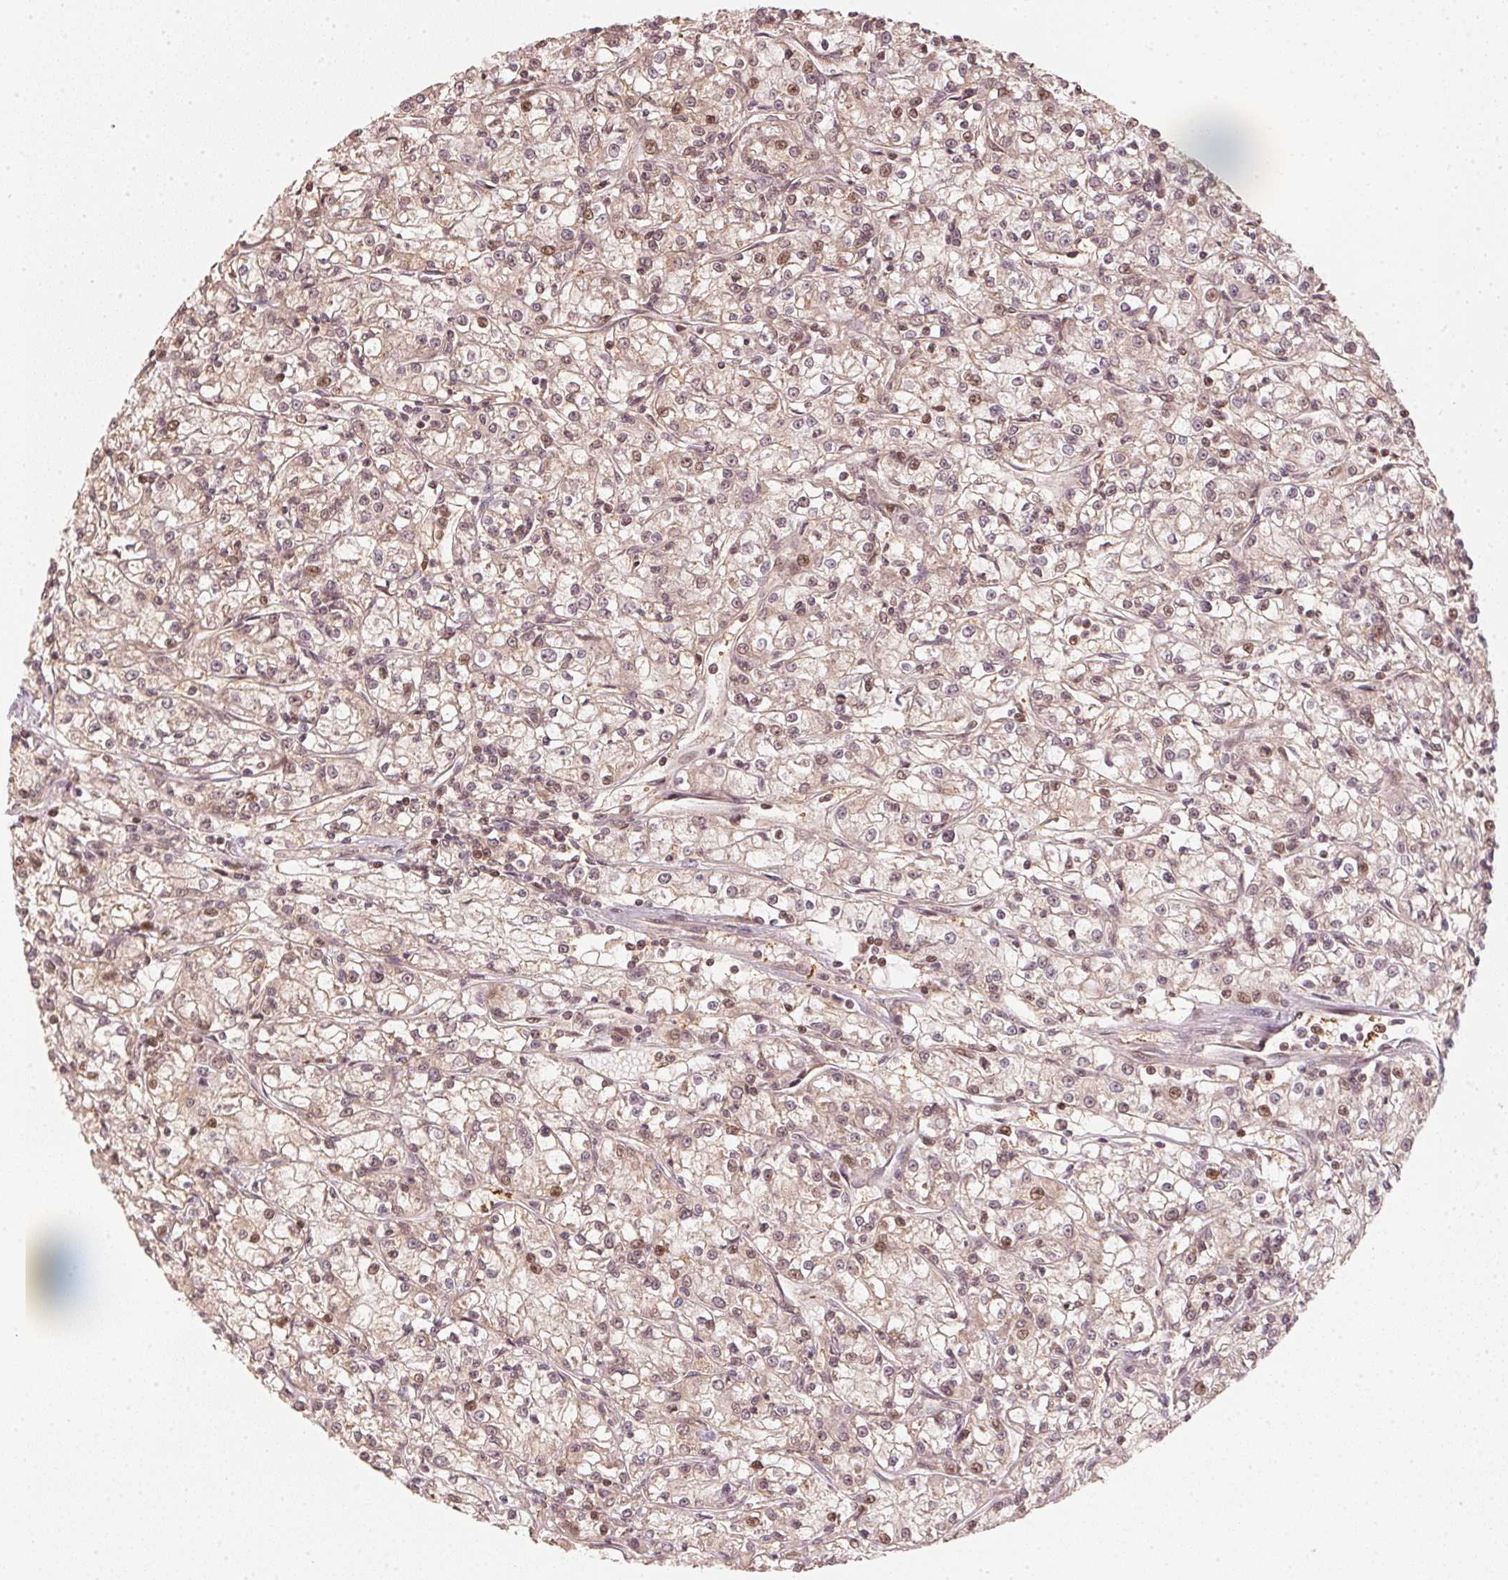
{"staining": {"intensity": "weak", "quantity": ">75%", "location": "cytoplasmic/membranous,nuclear"}, "tissue": "renal cancer", "cell_type": "Tumor cells", "image_type": "cancer", "snomed": [{"axis": "morphology", "description": "Adenocarcinoma, NOS"}, {"axis": "topography", "description": "Kidney"}], "caption": "Immunohistochemical staining of human renal adenocarcinoma shows weak cytoplasmic/membranous and nuclear protein staining in about >75% of tumor cells.", "gene": "UBE2L3", "patient": {"sex": "female", "age": 59}}